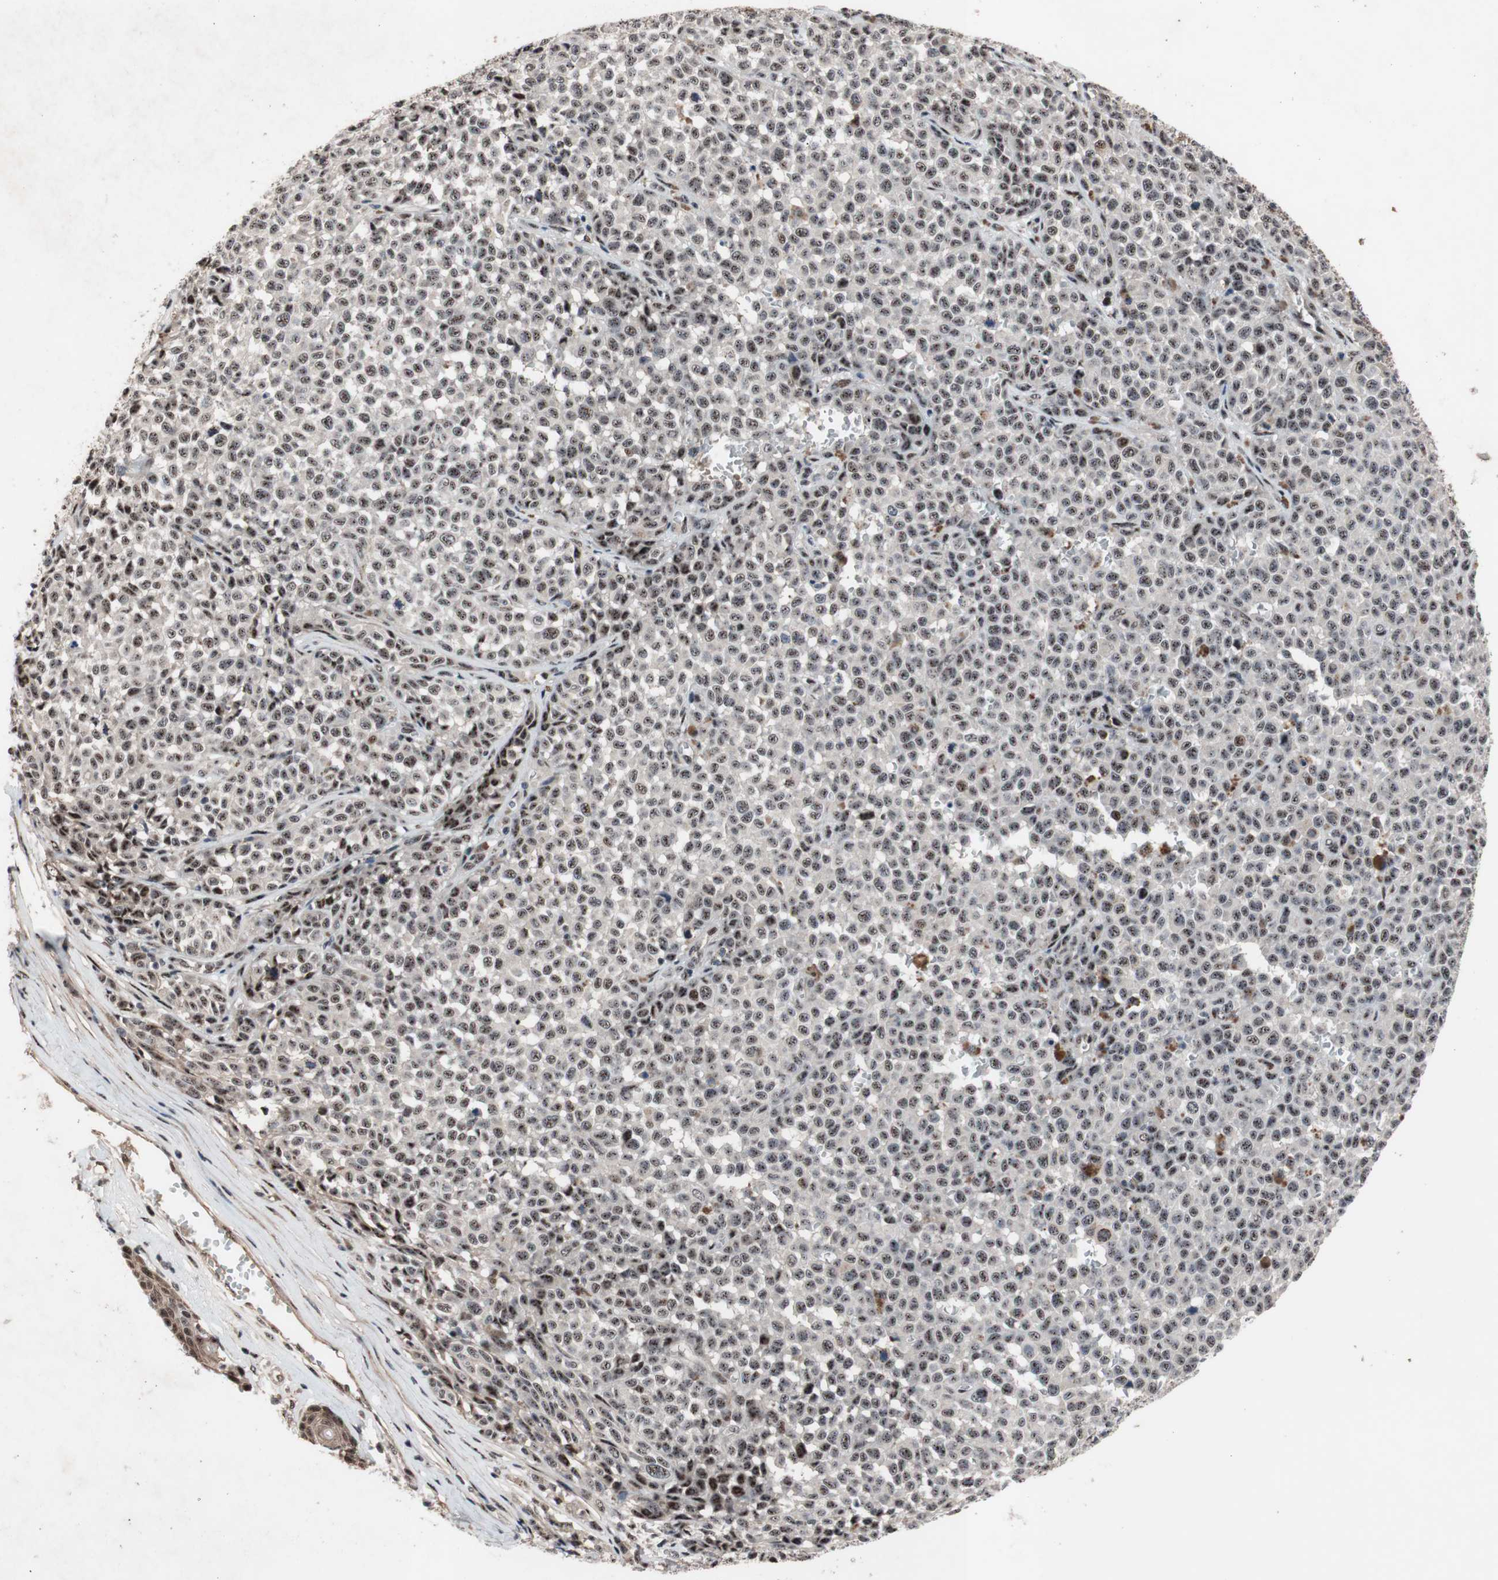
{"staining": {"intensity": "weak", "quantity": ">75%", "location": "nuclear"}, "tissue": "melanoma", "cell_type": "Tumor cells", "image_type": "cancer", "snomed": [{"axis": "morphology", "description": "Malignant melanoma, NOS"}, {"axis": "topography", "description": "Skin"}], "caption": "Malignant melanoma stained with a protein marker displays weak staining in tumor cells.", "gene": "SOX7", "patient": {"sex": "female", "age": 82}}